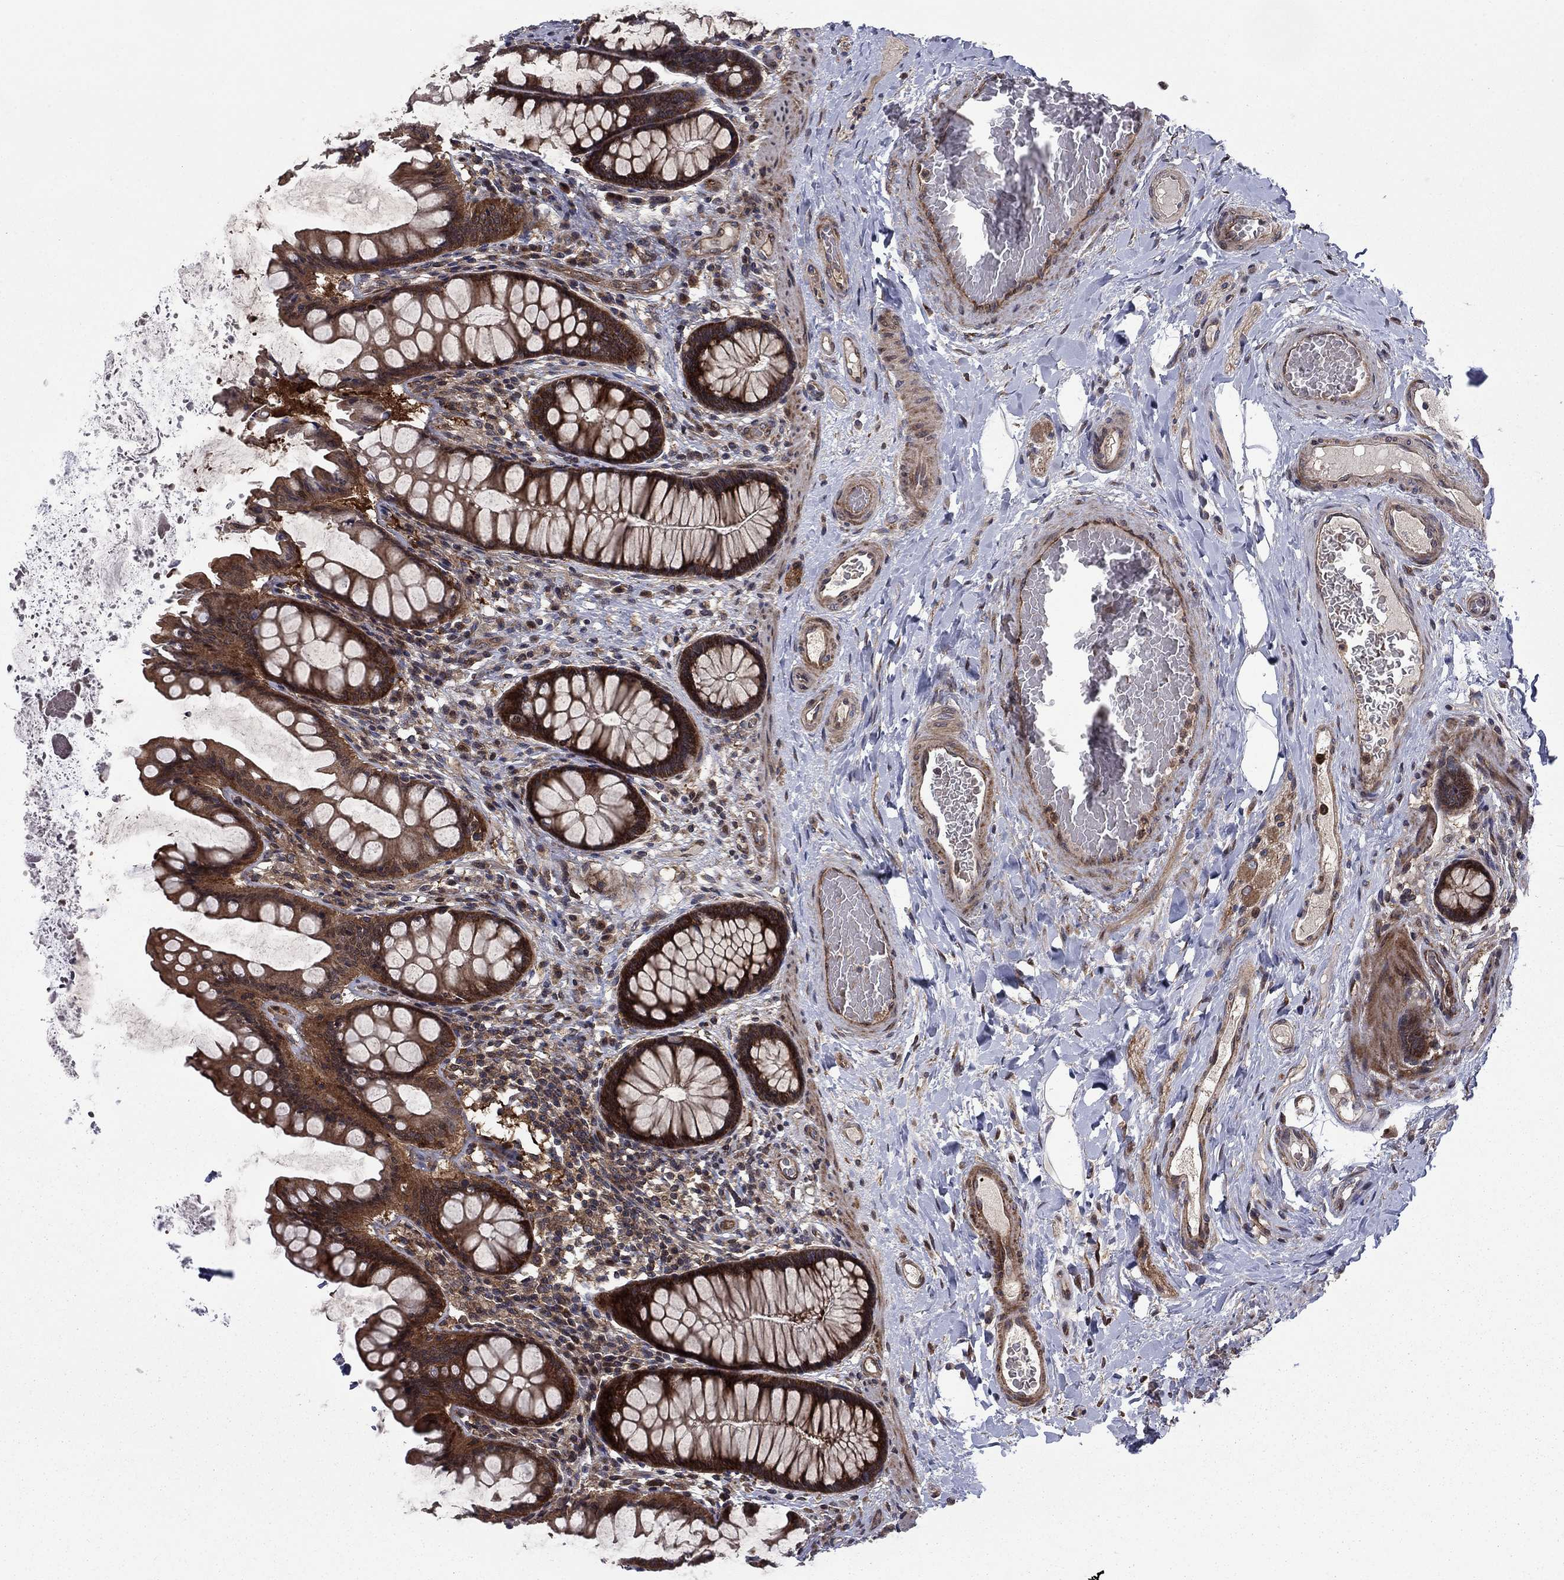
{"staining": {"intensity": "moderate", "quantity": "25%-75%", "location": "cytoplasmic/membranous"}, "tissue": "colon", "cell_type": "Endothelial cells", "image_type": "normal", "snomed": [{"axis": "morphology", "description": "Normal tissue, NOS"}, {"axis": "topography", "description": "Colon"}], "caption": "Immunohistochemical staining of normal colon demonstrates 25%-75% levels of moderate cytoplasmic/membranous protein expression in about 25%-75% of endothelial cells.", "gene": "HDAC4", "patient": {"sex": "female", "age": 65}}